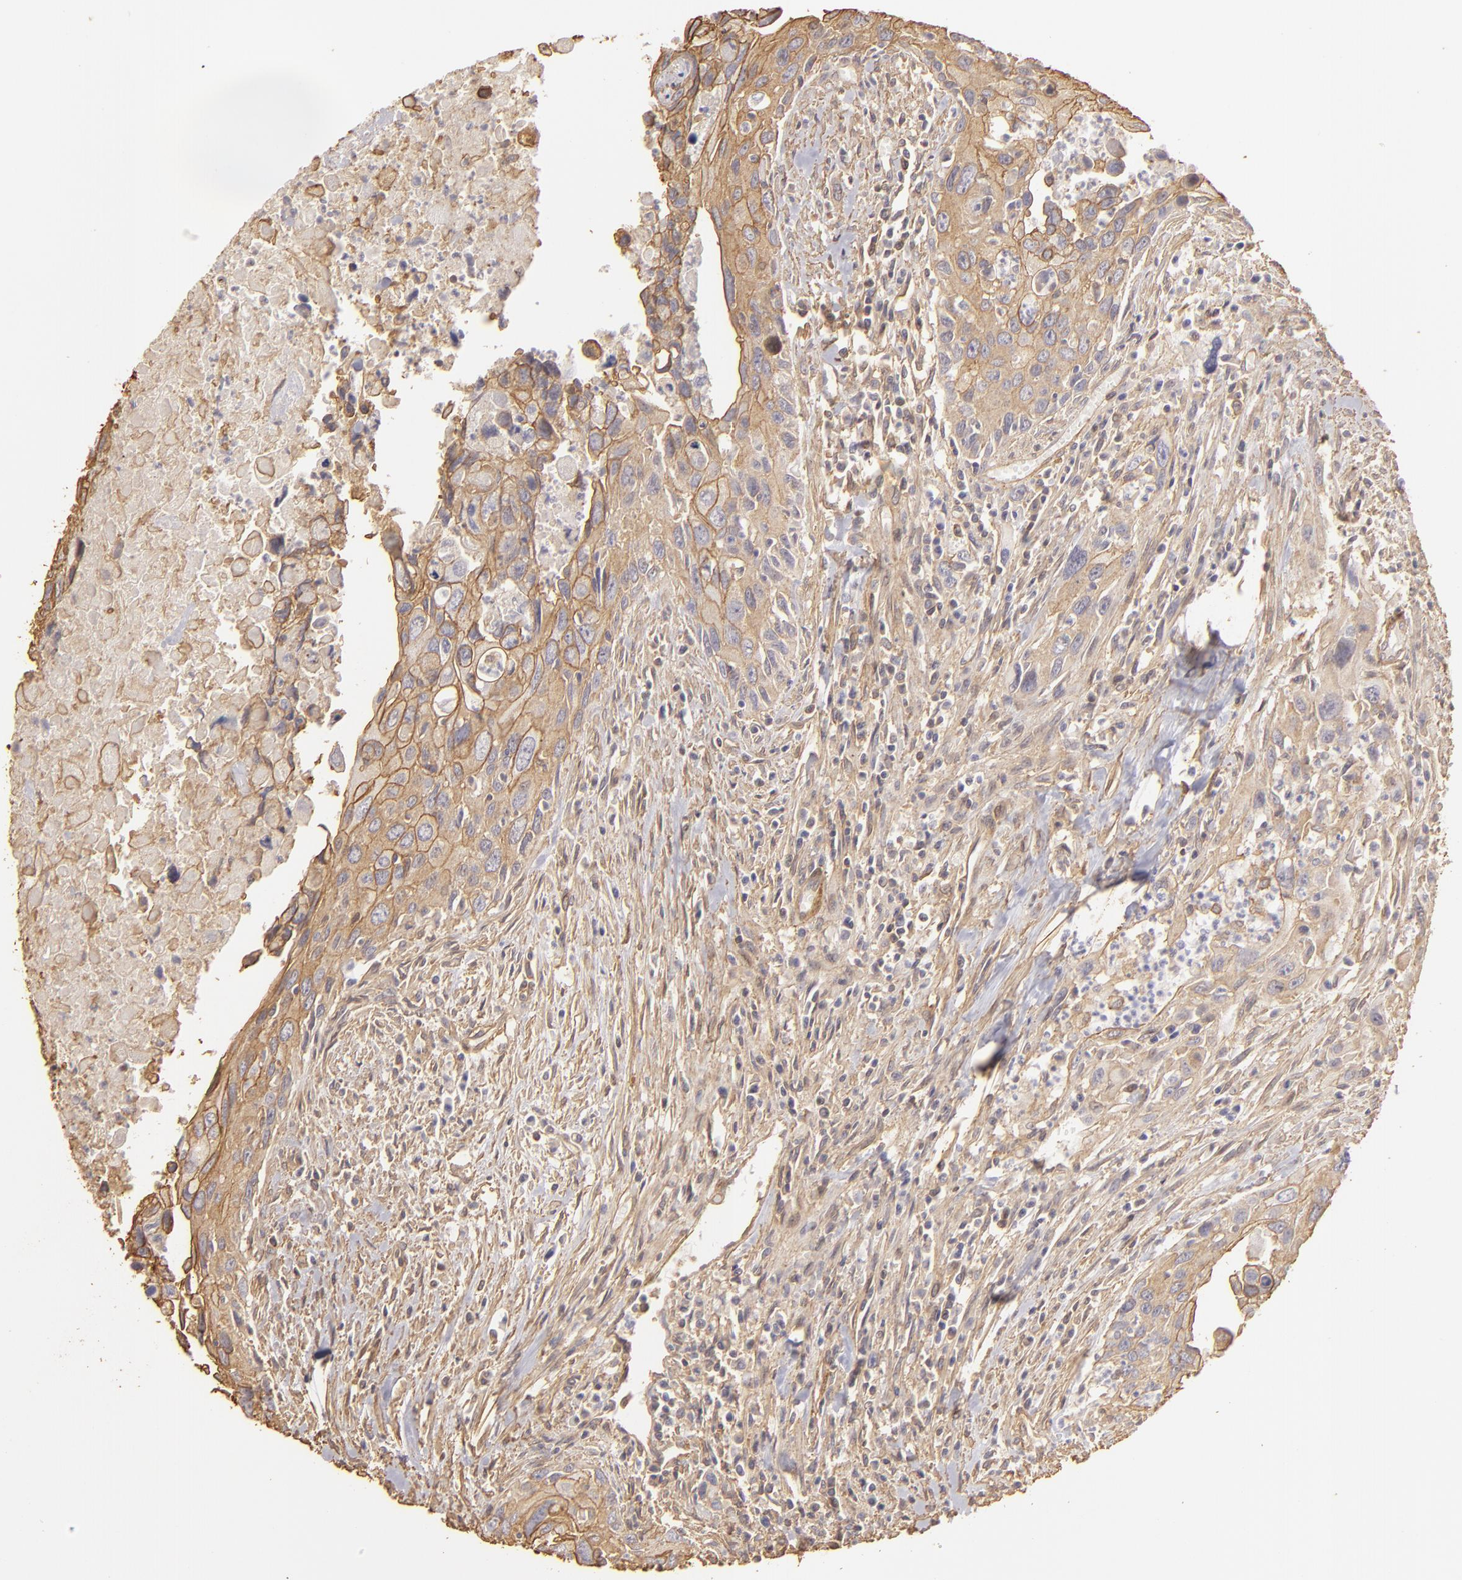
{"staining": {"intensity": "weak", "quantity": ">75%", "location": "cytoplasmic/membranous"}, "tissue": "urothelial cancer", "cell_type": "Tumor cells", "image_type": "cancer", "snomed": [{"axis": "morphology", "description": "Urothelial carcinoma, High grade"}, {"axis": "topography", "description": "Urinary bladder"}], "caption": "Immunohistochemical staining of human high-grade urothelial carcinoma displays weak cytoplasmic/membranous protein positivity in approximately >75% of tumor cells.", "gene": "HSPB6", "patient": {"sex": "male", "age": 71}}